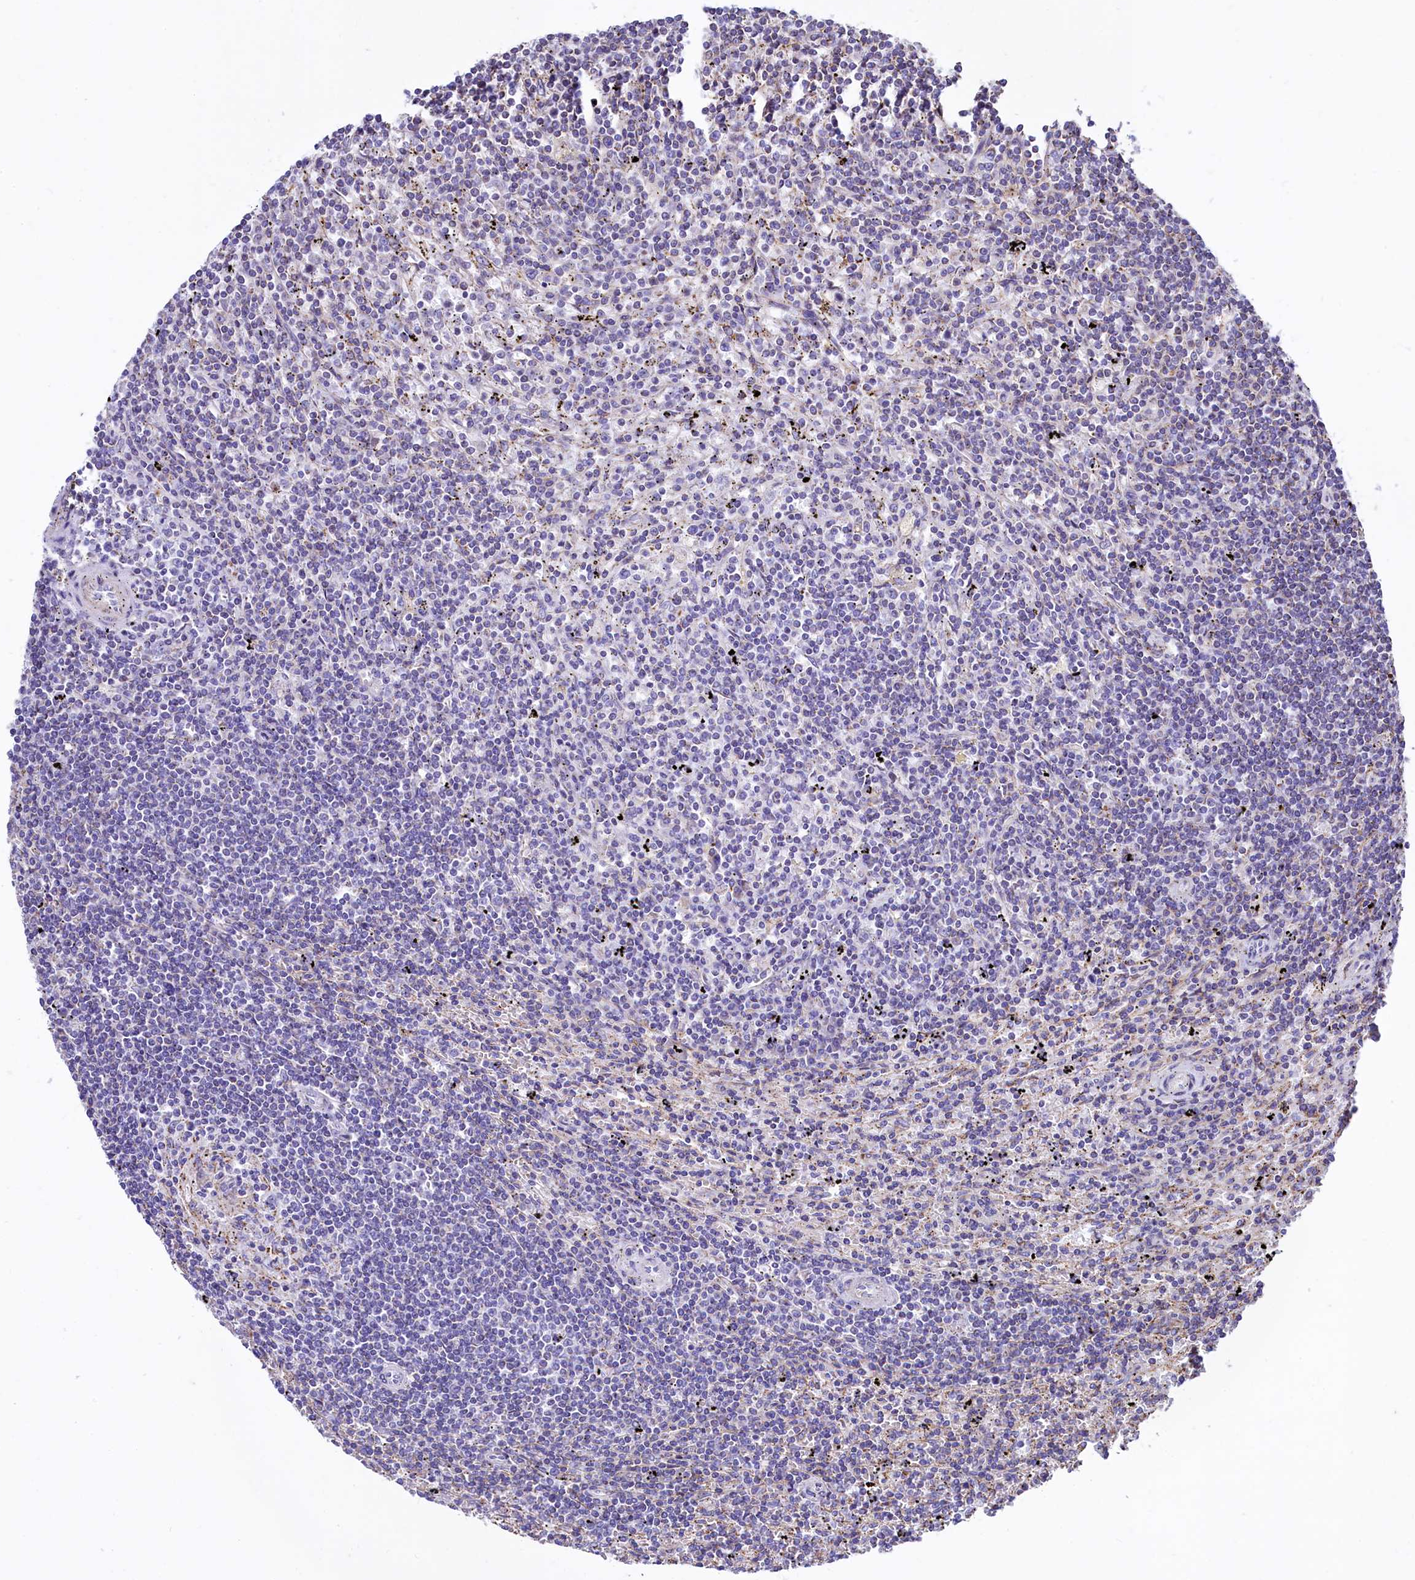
{"staining": {"intensity": "negative", "quantity": "none", "location": "none"}, "tissue": "lymphoma", "cell_type": "Tumor cells", "image_type": "cancer", "snomed": [{"axis": "morphology", "description": "Malignant lymphoma, non-Hodgkin's type, Low grade"}, {"axis": "topography", "description": "Spleen"}], "caption": "Immunohistochemistry micrograph of neoplastic tissue: lymphoma stained with DAB reveals no significant protein staining in tumor cells.", "gene": "VWCE", "patient": {"sex": "male", "age": 76}}